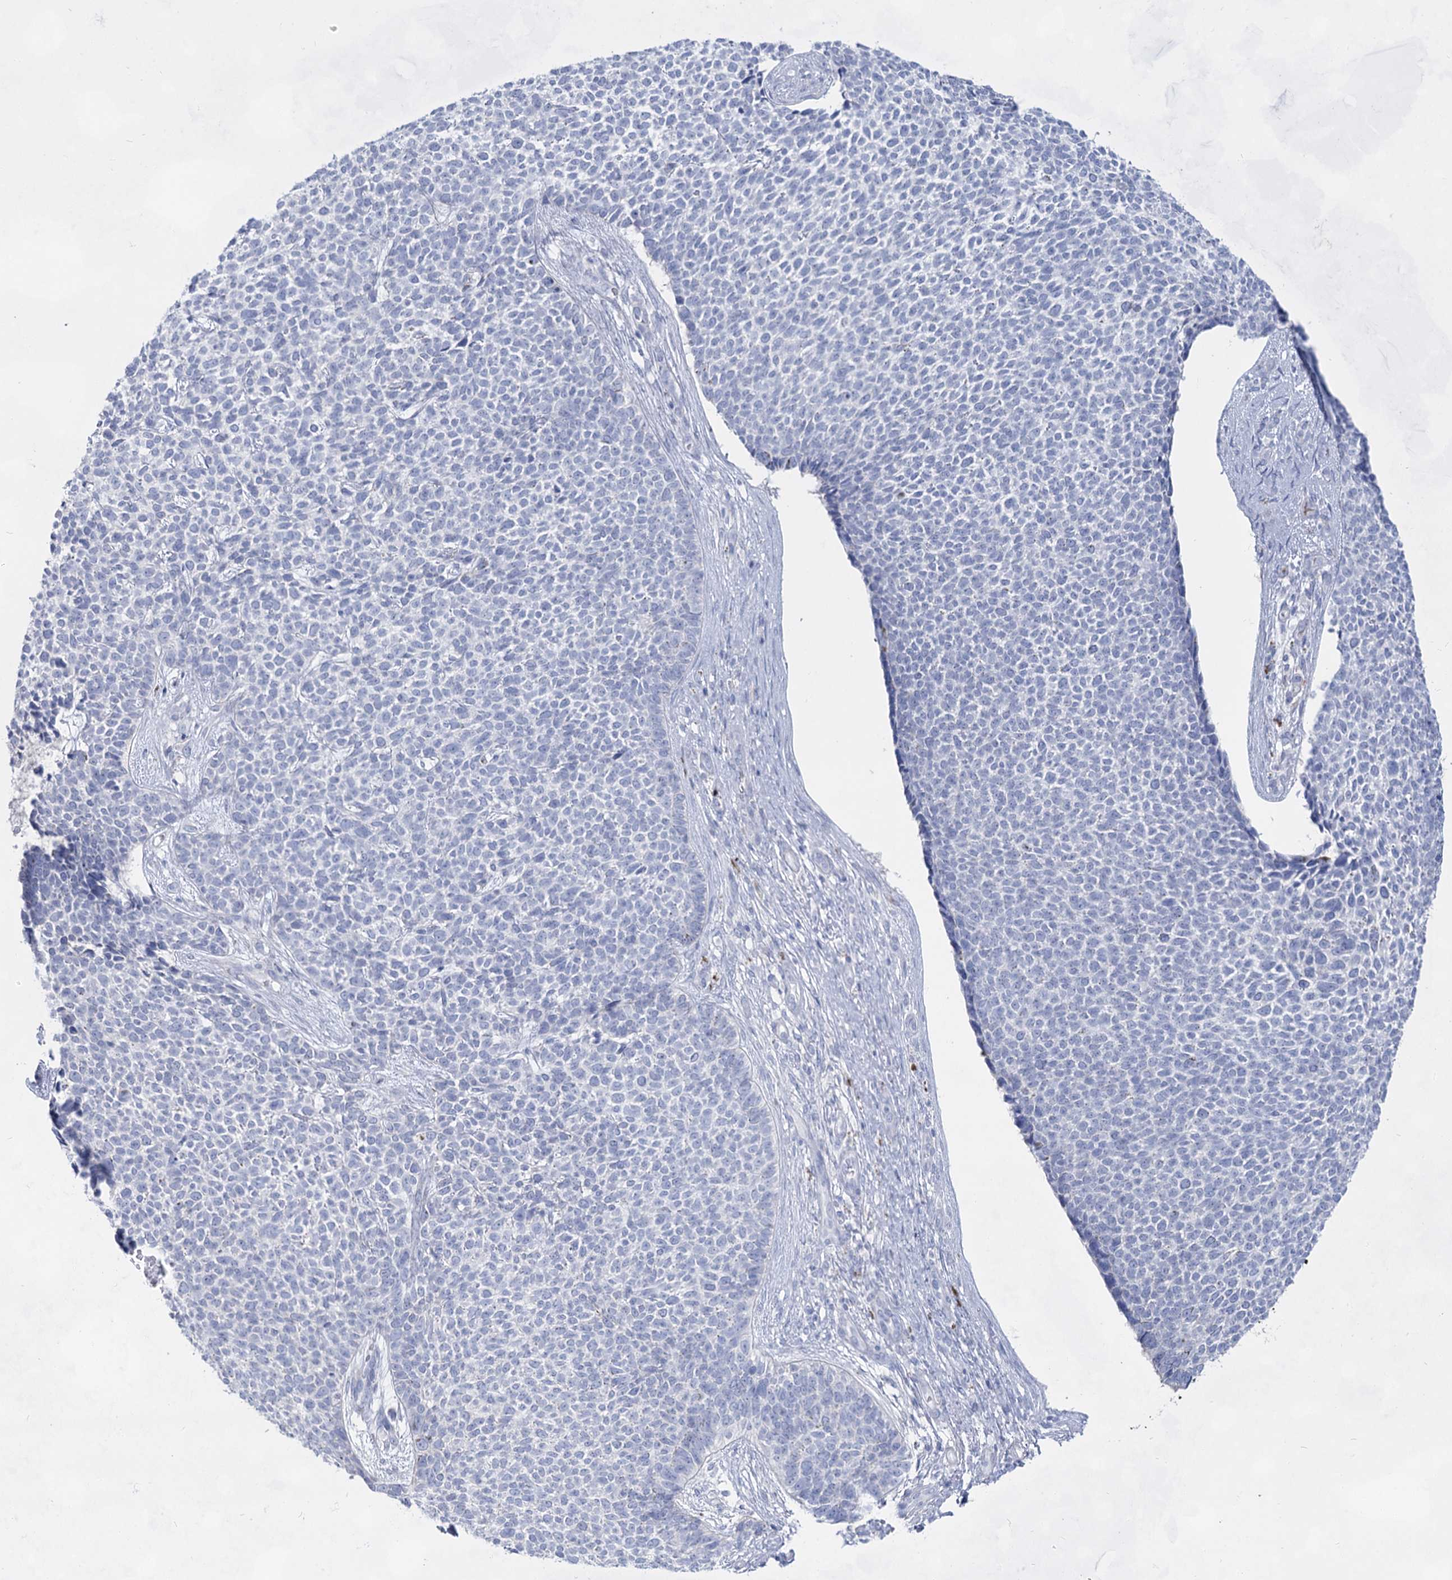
{"staining": {"intensity": "negative", "quantity": "none", "location": "none"}, "tissue": "skin cancer", "cell_type": "Tumor cells", "image_type": "cancer", "snomed": [{"axis": "morphology", "description": "Basal cell carcinoma"}, {"axis": "topography", "description": "Skin"}], "caption": "Protein analysis of skin basal cell carcinoma exhibits no significant positivity in tumor cells.", "gene": "ACRV1", "patient": {"sex": "female", "age": 84}}